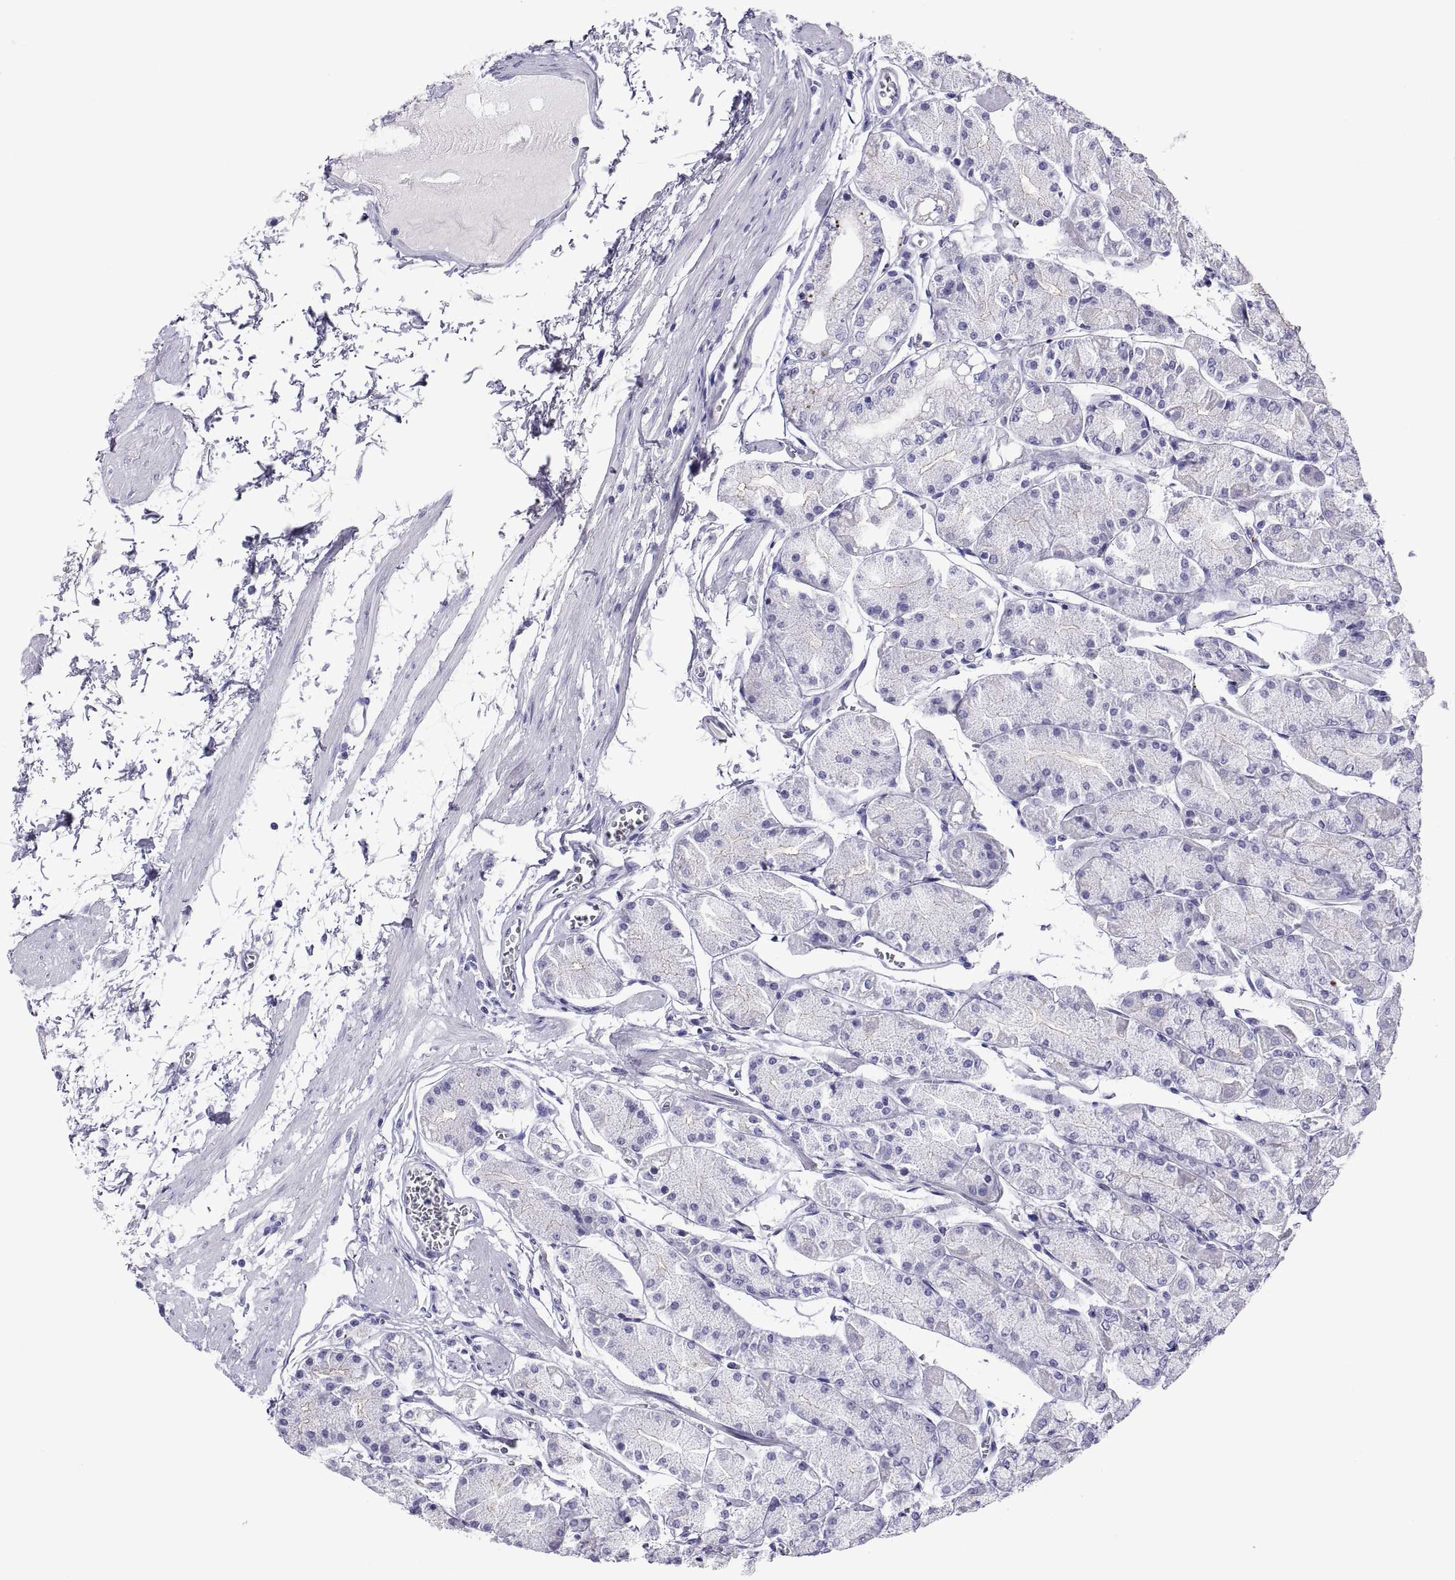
{"staining": {"intensity": "negative", "quantity": "none", "location": "none"}, "tissue": "stomach", "cell_type": "Glandular cells", "image_type": "normal", "snomed": [{"axis": "morphology", "description": "Normal tissue, NOS"}, {"axis": "topography", "description": "Stomach, upper"}], "caption": "This is a image of immunohistochemistry (IHC) staining of normal stomach, which shows no expression in glandular cells. (DAB immunohistochemistry, high magnification).", "gene": "QRICH2", "patient": {"sex": "male", "age": 60}}